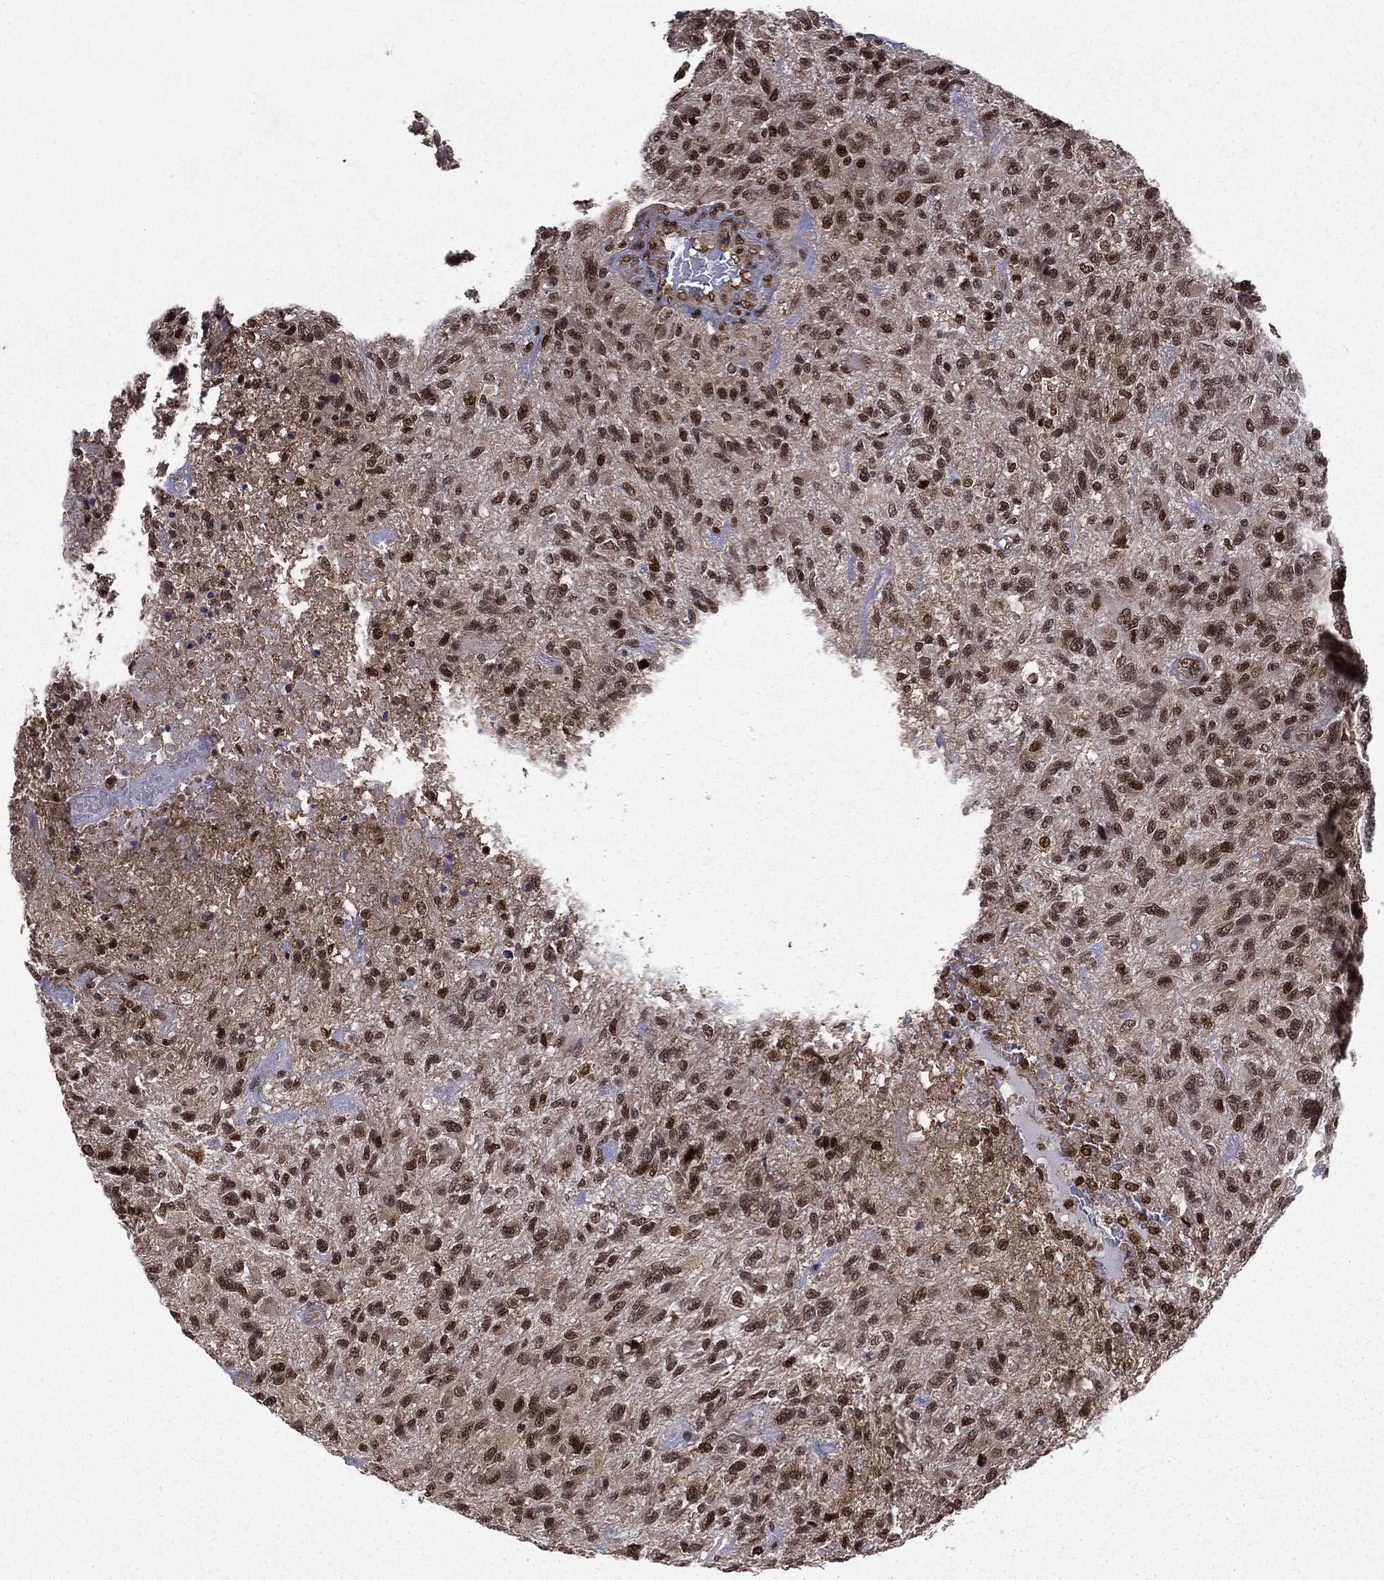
{"staining": {"intensity": "strong", "quantity": "25%-75%", "location": "nuclear"}, "tissue": "glioma", "cell_type": "Tumor cells", "image_type": "cancer", "snomed": [{"axis": "morphology", "description": "Glioma, malignant, High grade"}, {"axis": "topography", "description": "Brain"}], "caption": "The histopathology image shows immunohistochemical staining of glioma. There is strong nuclear positivity is present in about 25%-75% of tumor cells.", "gene": "JMJD6", "patient": {"sex": "male", "age": 47}}